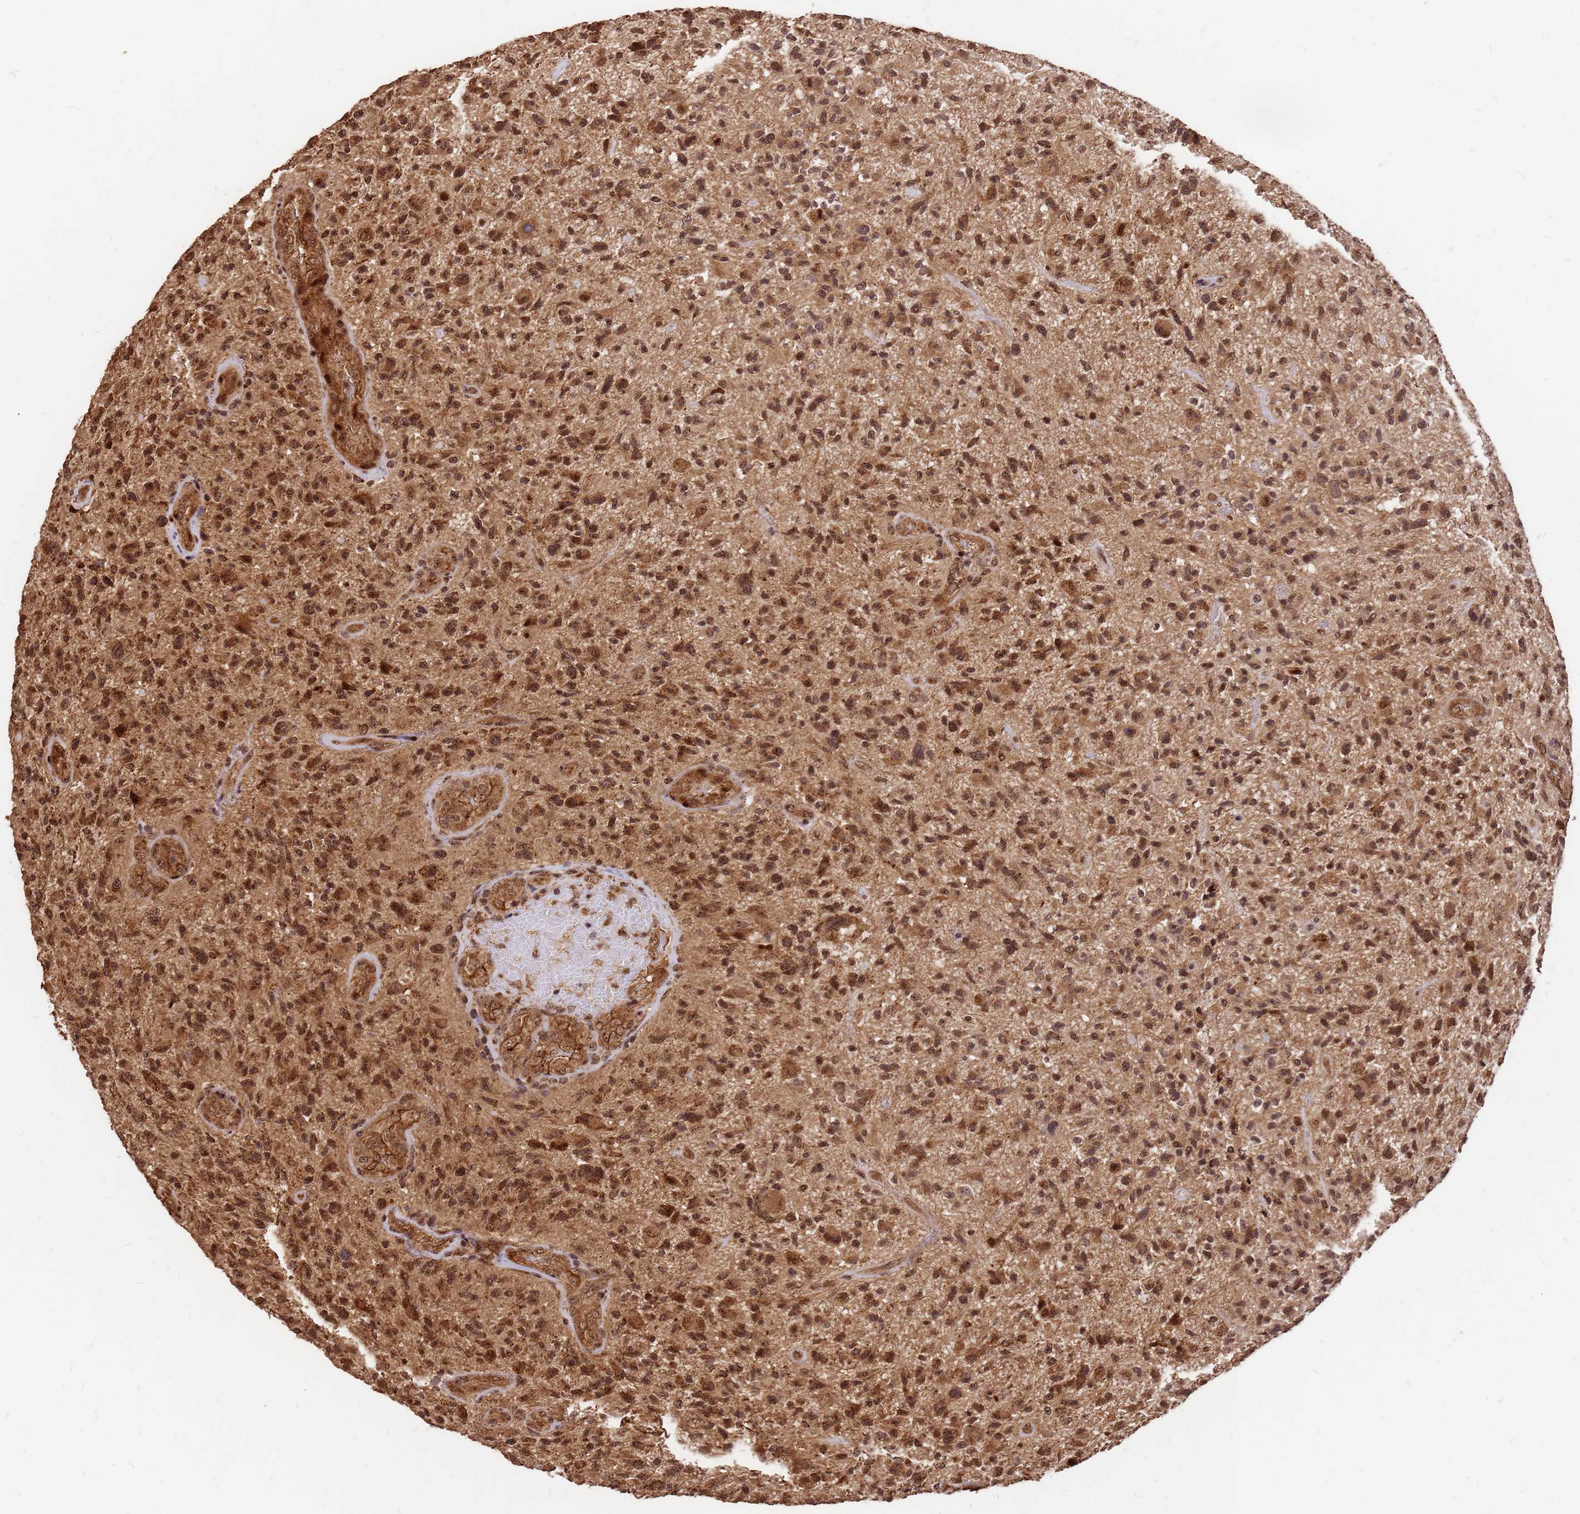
{"staining": {"intensity": "moderate", "quantity": ">75%", "location": "cytoplasmic/membranous,nuclear"}, "tissue": "glioma", "cell_type": "Tumor cells", "image_type": "cancer", "snomed": [{"axis": "morphology", "description": "Glioma, malignant, High grade"}, {"axis": "topography", "description": "Brain"}], "caption": "Glioma was stained to show a protein in brown. There is medium levels of moderate cytoplasmic/membranous and nuclear expression in approximately >75% of tumor cells.", "gene": "GPATCH8", "patient": {"sex": "male", "age": 47}}